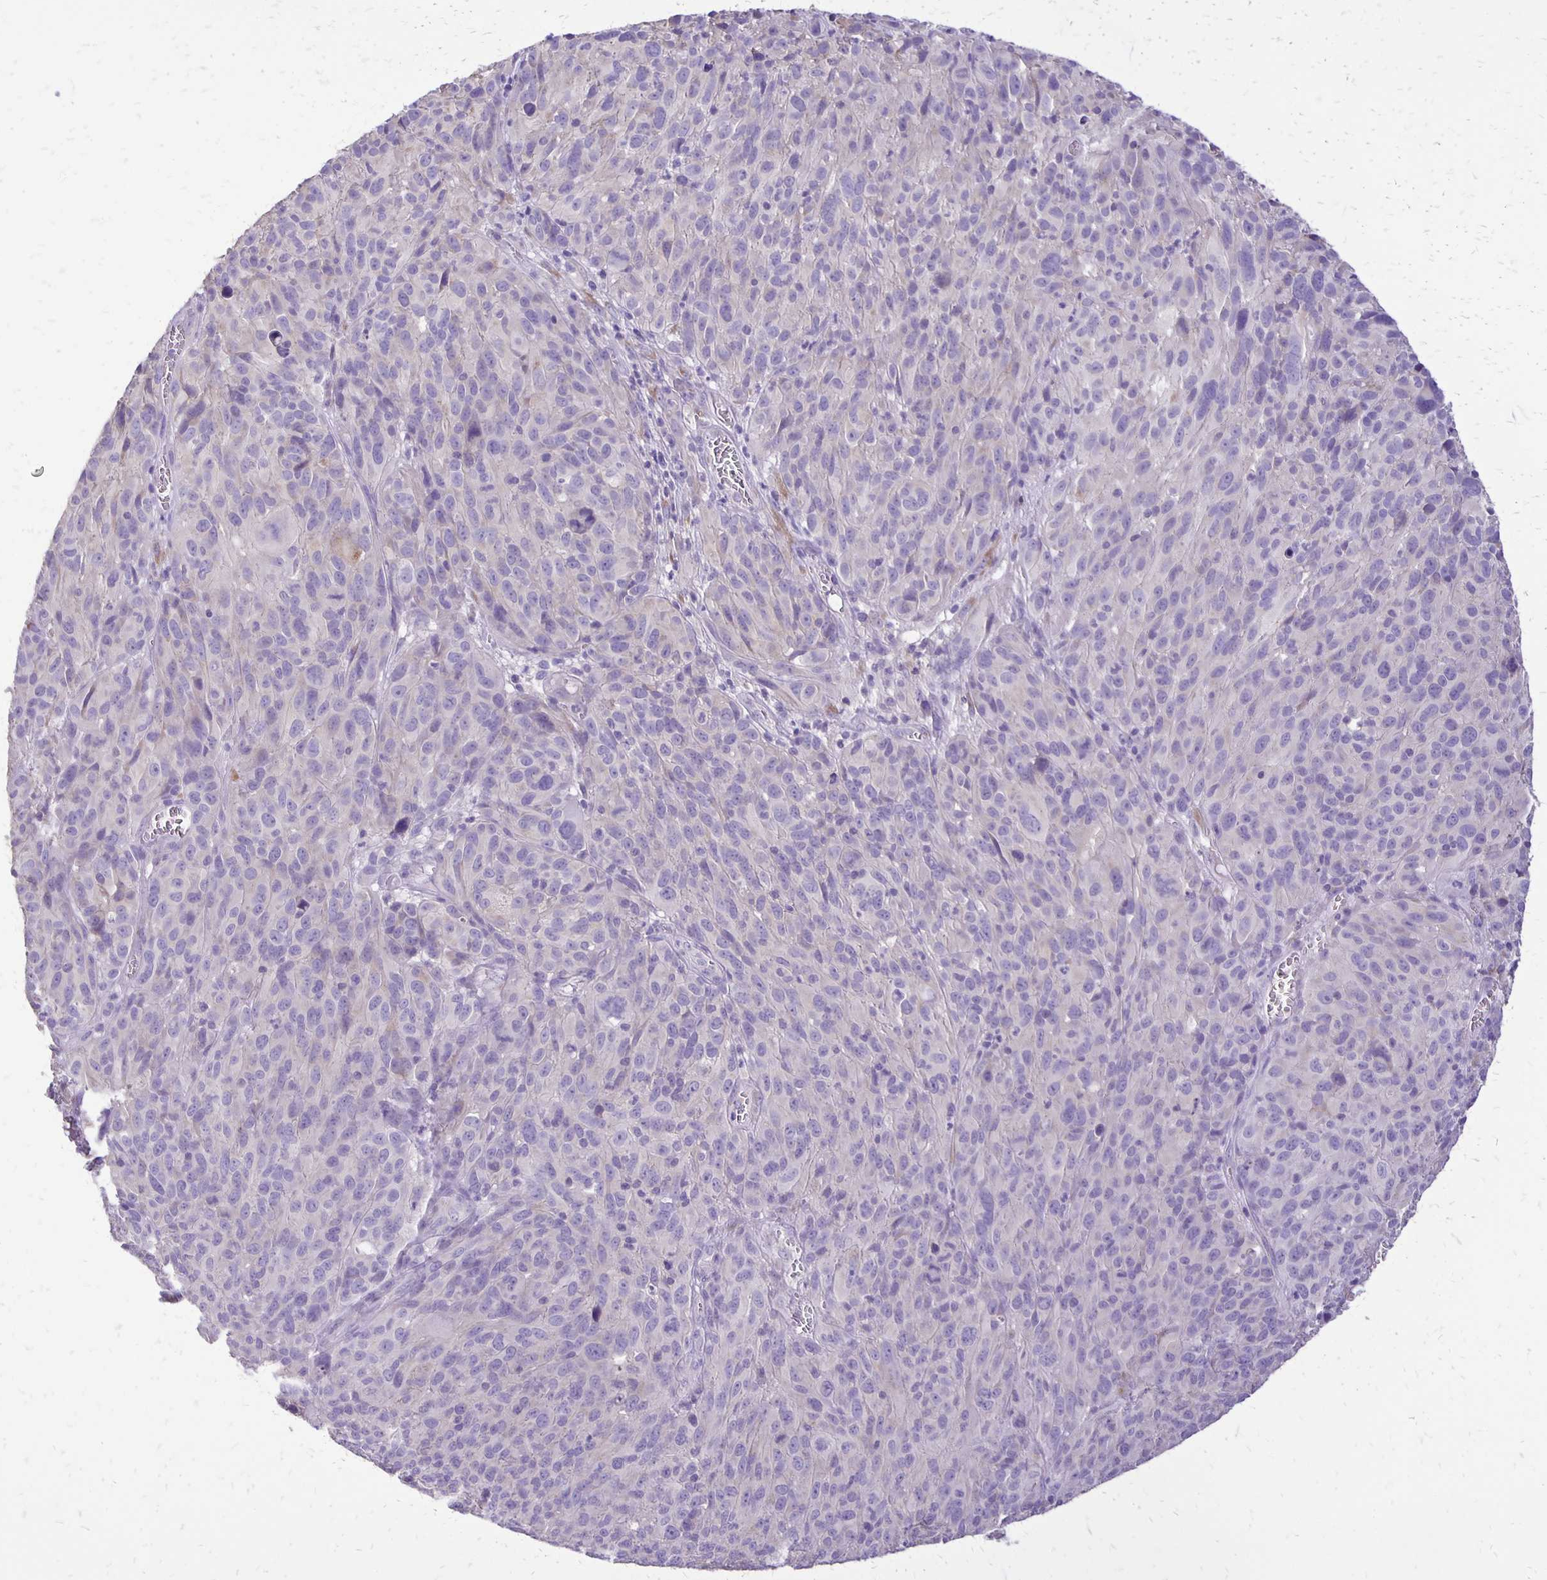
{"staining": {"intensity": "negative", "quantity": "none", "location": "none"}, "tissue": "melanoma", "cell_type": "Tumor cells", "image_type": "cancer", "snomed": [{"axis": "morphology", "description": "Malignant melanoma, NOS"}, {"axis": "topography", "description": "Skin"}], "caption": "This is an immunohistochemistry (IHC) micrograph of human melanoma. There is no staining in tumor cells.", "gene": "ANKRD45", "patient": {"sex": "male", "age": 51}}